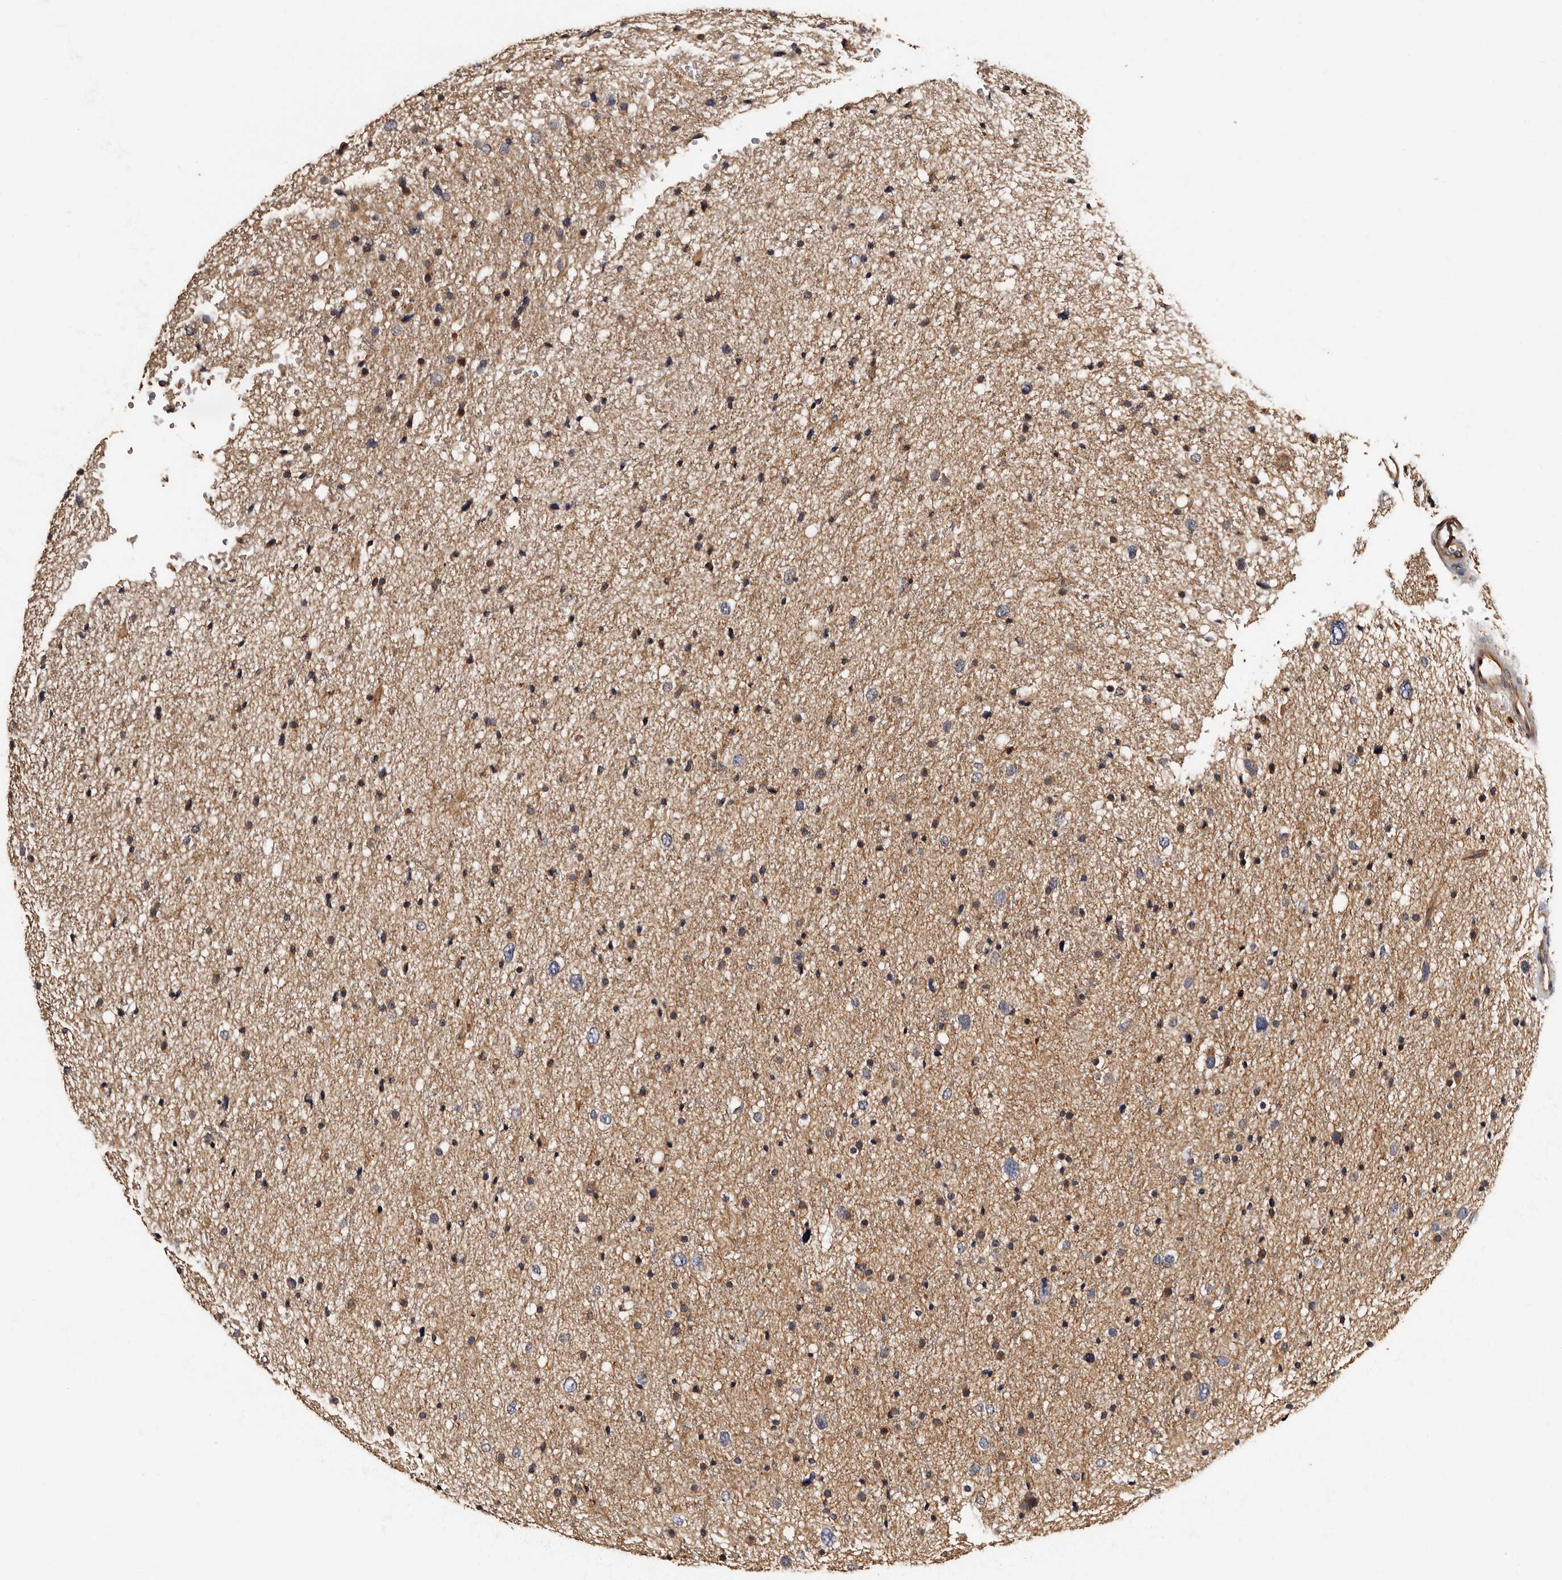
{"staining": {"intensity": "weak", "quantity": "25%-75%", "location": "cytoplasmic/membranous"}, "tissue": "glioma", "cell_type": "Tumor cells", "image_type": "cancer", "snomed": [{"axis": "morphology", "description": "Glioma, malignant, Low grade"}, {"axis": "topography", "description": "Brain"}], "caption": "A photomicrograph showing weak cytoplasmic/membranous expression in about 25%-75% of tumor cells in malignant glioma (low-grade), as visualized by brown immunohistochemical staining.", "gene": "ADCK5", "patient": {"sex": "female", "age": 37}}